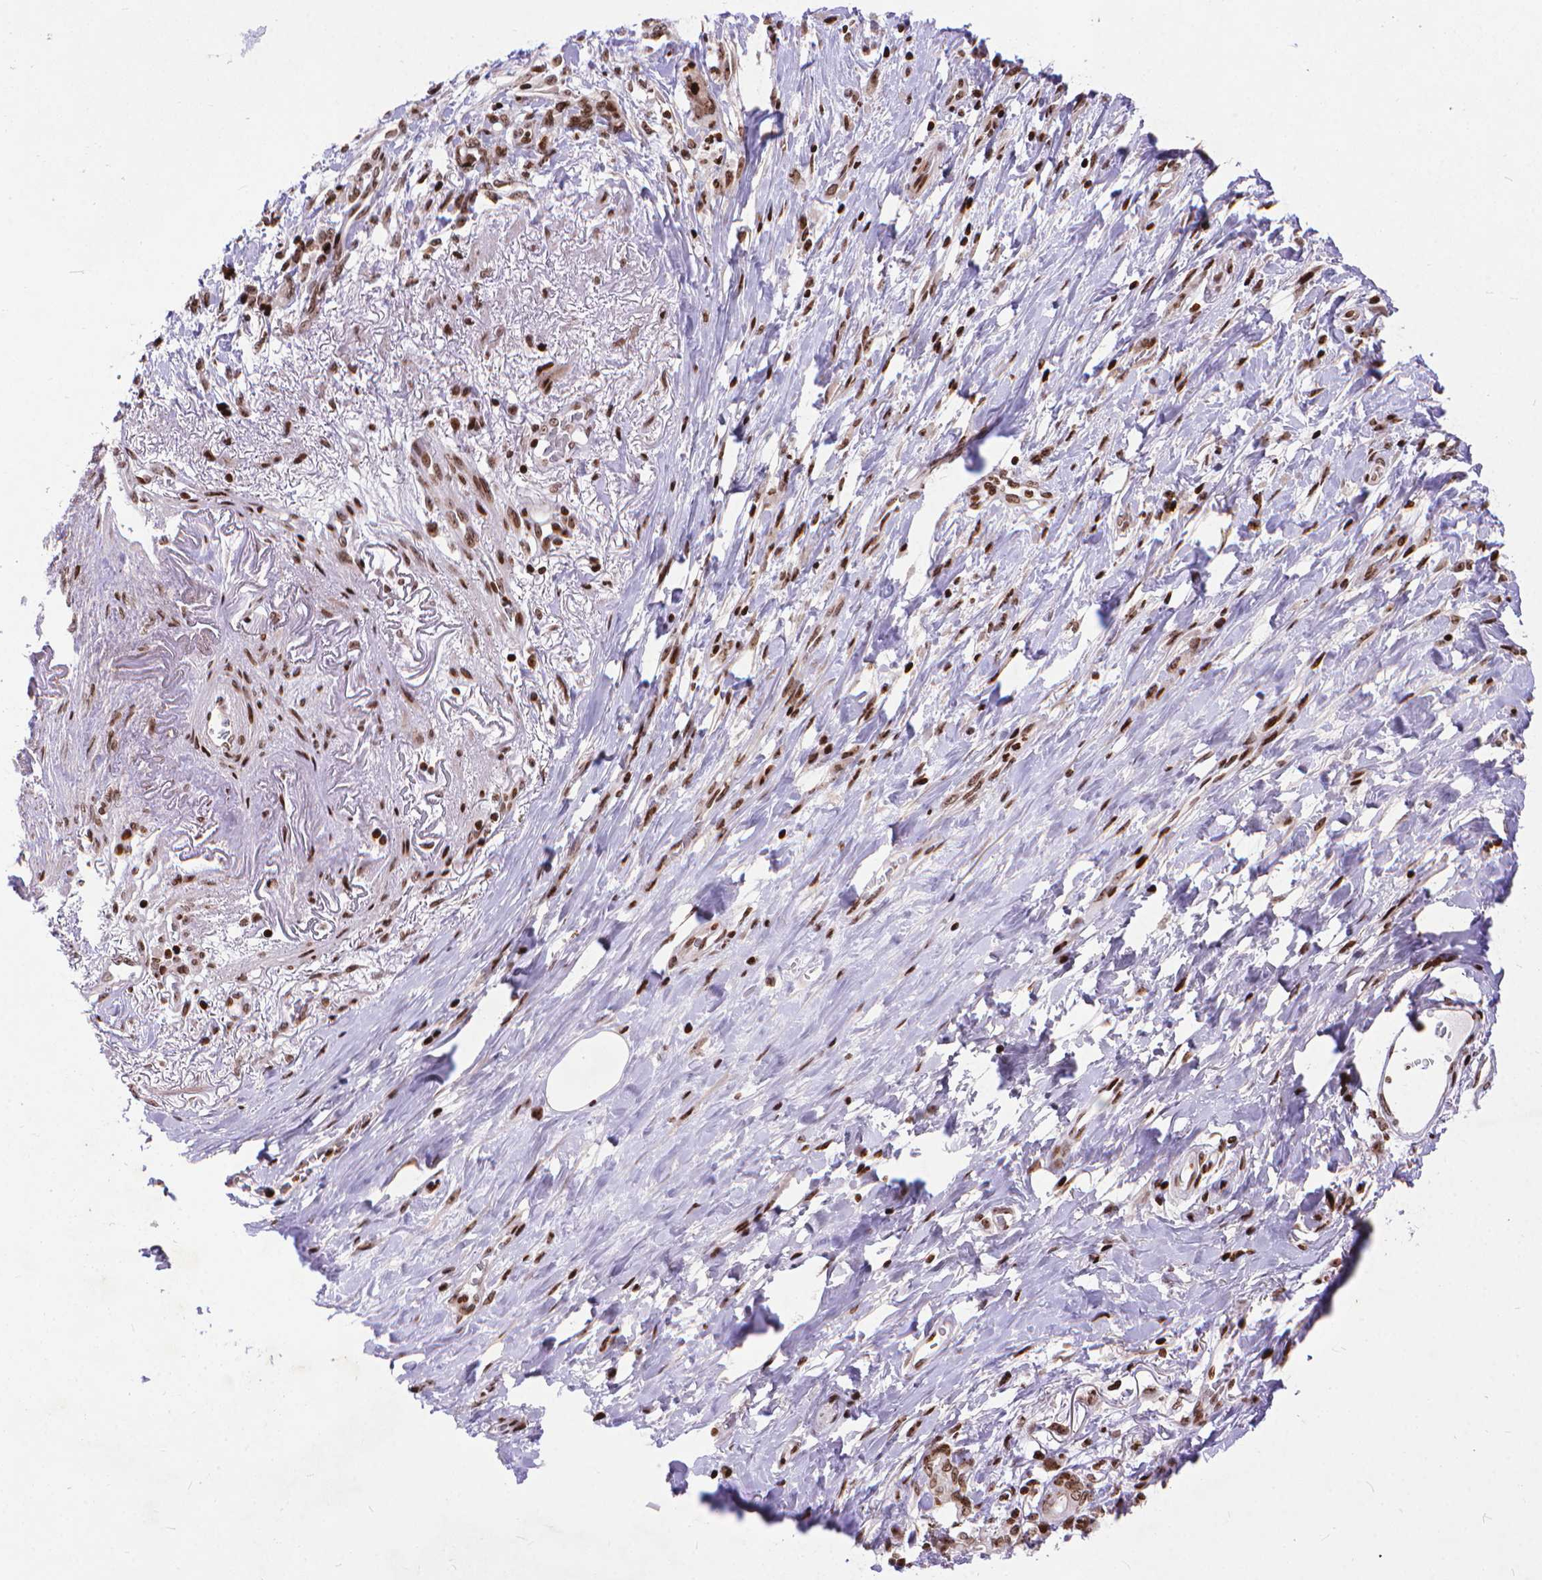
{"staining": {"intensity": "moderate", "quantity": ">75%", "location": "nuclear"}, "tissue": "stomach cancer", "cell_type": "Tumor cells", "image_type": "cancer", "snomed": [{"axis": "morphology", "description": "Adenocarcinoma, NOS"}, {"axis": "topography", "description": "Stomach"}], "caption": "An immunohistochemistry (IHC) micrograph of neoplastic tissue is shown. Protein staining in brown shows moderate nuclear positivity in adenocarcinoma (stomach) within tumor cells.", "gene": "AMER1", "patient": {"sex": "female", "age": 84}}